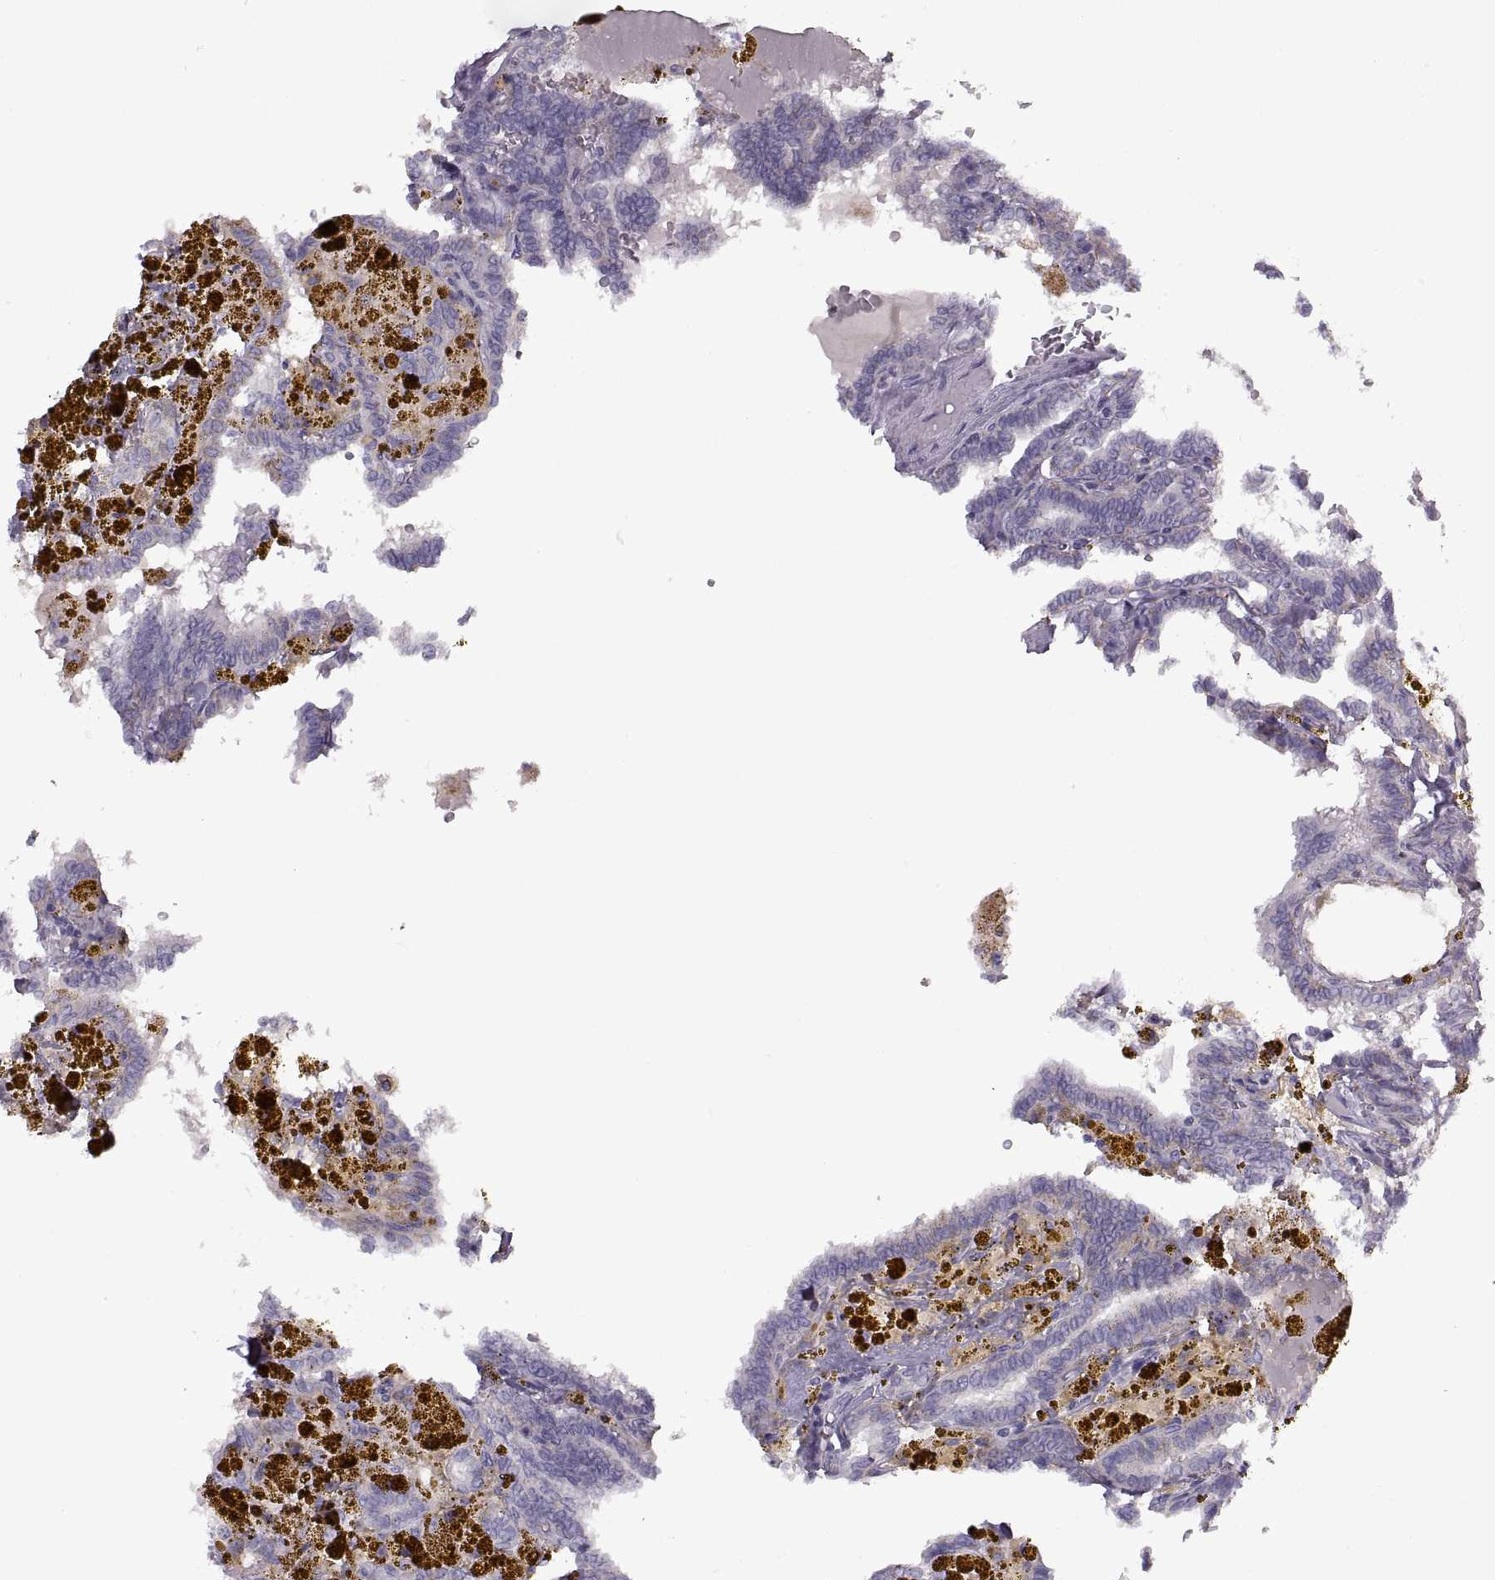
{"staining": {"intensity": "negative", "quantity": "none", "location": "none"}, "tissue": "thyroid cancer", "cell_type": "Tumor cells", "image_type": "cancer", "snomed": [{"axis": "morphology", "description": "Papillary adenocarcinoma, NOS"}, {"axis": "topography", "description": "Thyroid gland"}], "caption": "Immunohistochemistry (IHC) histopathology image of human thyroid cancer (papillary adenocarcinoma) stained for a protein (brown), which exhibits no expression in tumor cells.", "gene": "PIERCE1", "patient": {"sex": "female", "age": 39}}